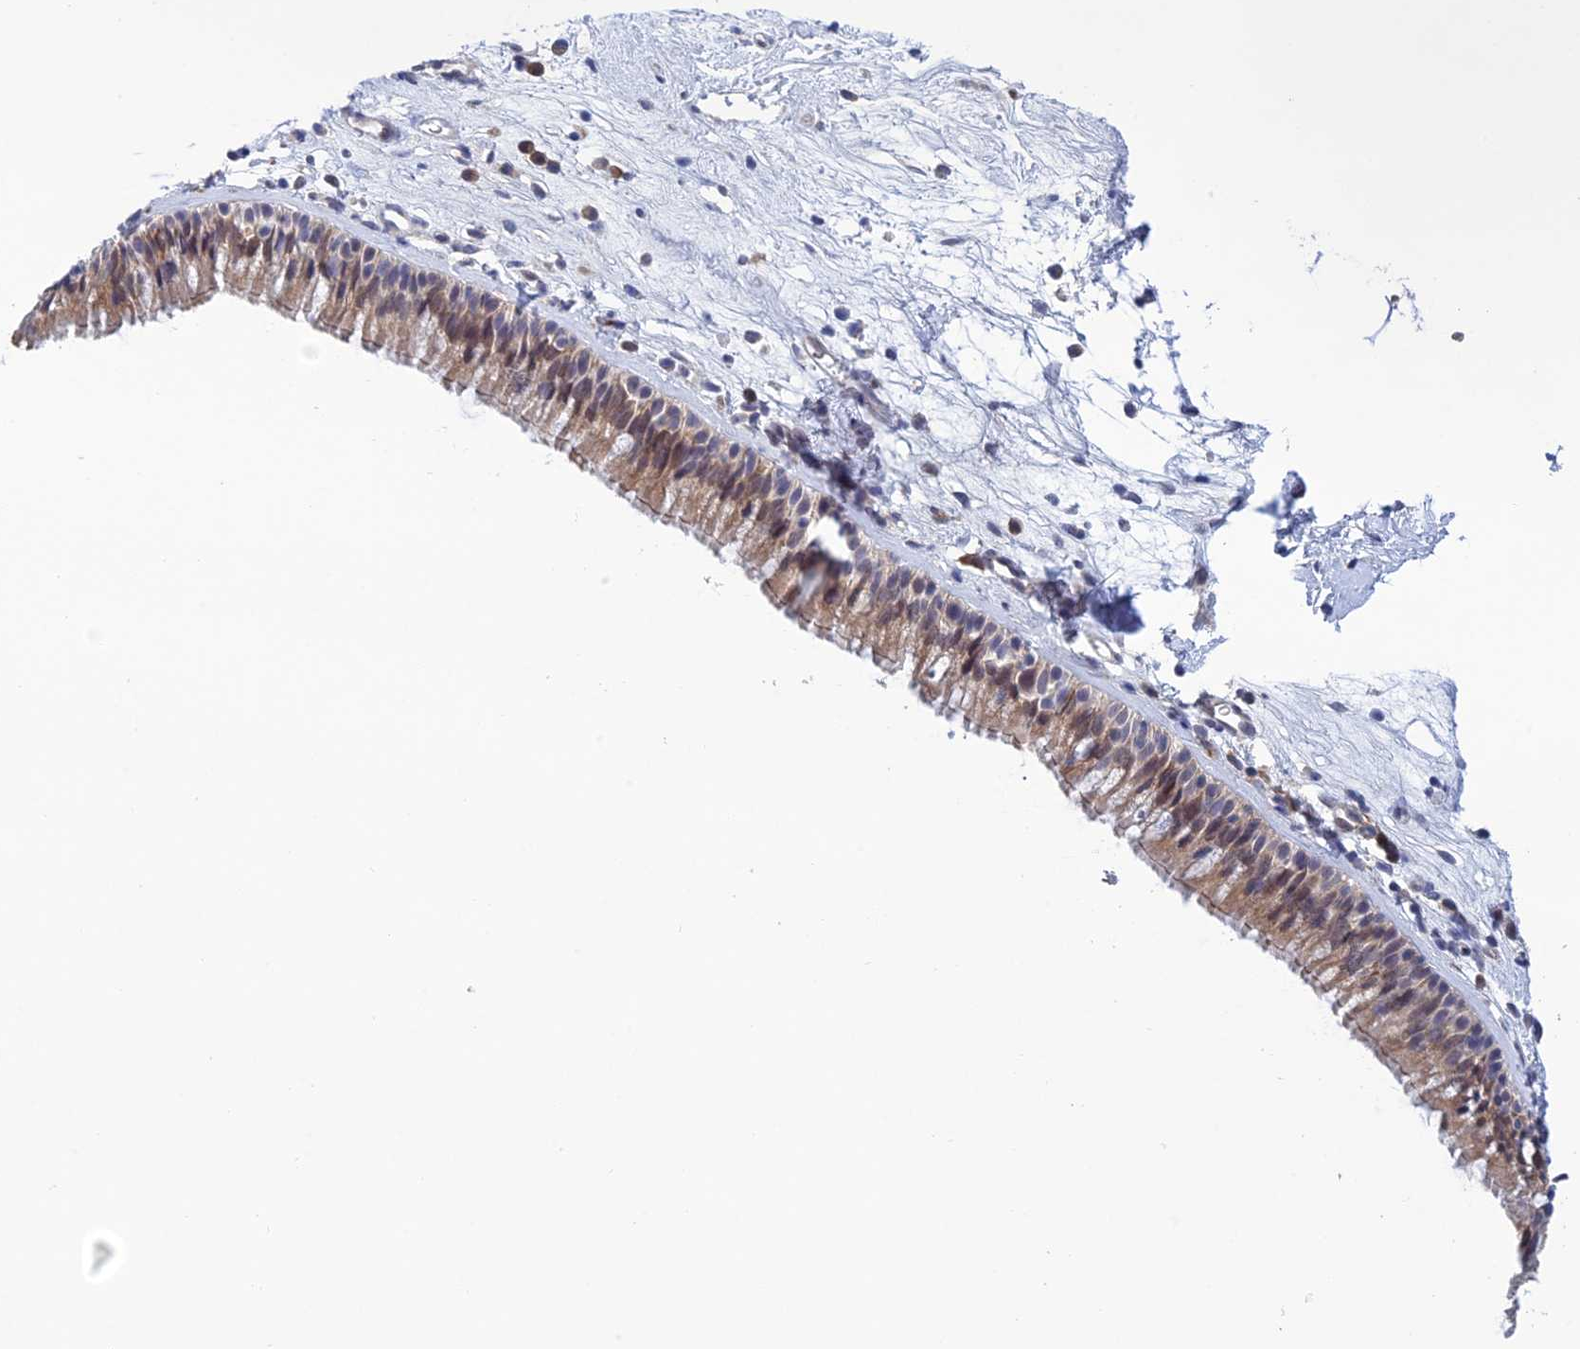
{"staining": {"intensity": "moderate", "quantity": ">75%", "location": "cytoplasmic/membranous"}, "tissue": "nasopharynx", "cell_type": "Respiratory epithelial cells", "image_type": "normal", "snomed": [{"axis": "morphology", "description": "Normal tissue, NOS"}, {"axis": "morphology", "description": "Inflammation, NOS"}, {"axis": "morphology", "description": "Malignant melanoma, Metastatic site"}, {"axis": "topography", "description": "Nasopharynx"}], "caption": "Moderate cytoplasmic/membranous expression for a protein is identified in about >75% of respiratory epithelial cells of normal nasopharynx using immunohistochemistry.", "gene": "SRA1", "patient": {"sex": "male", "age": 70}}